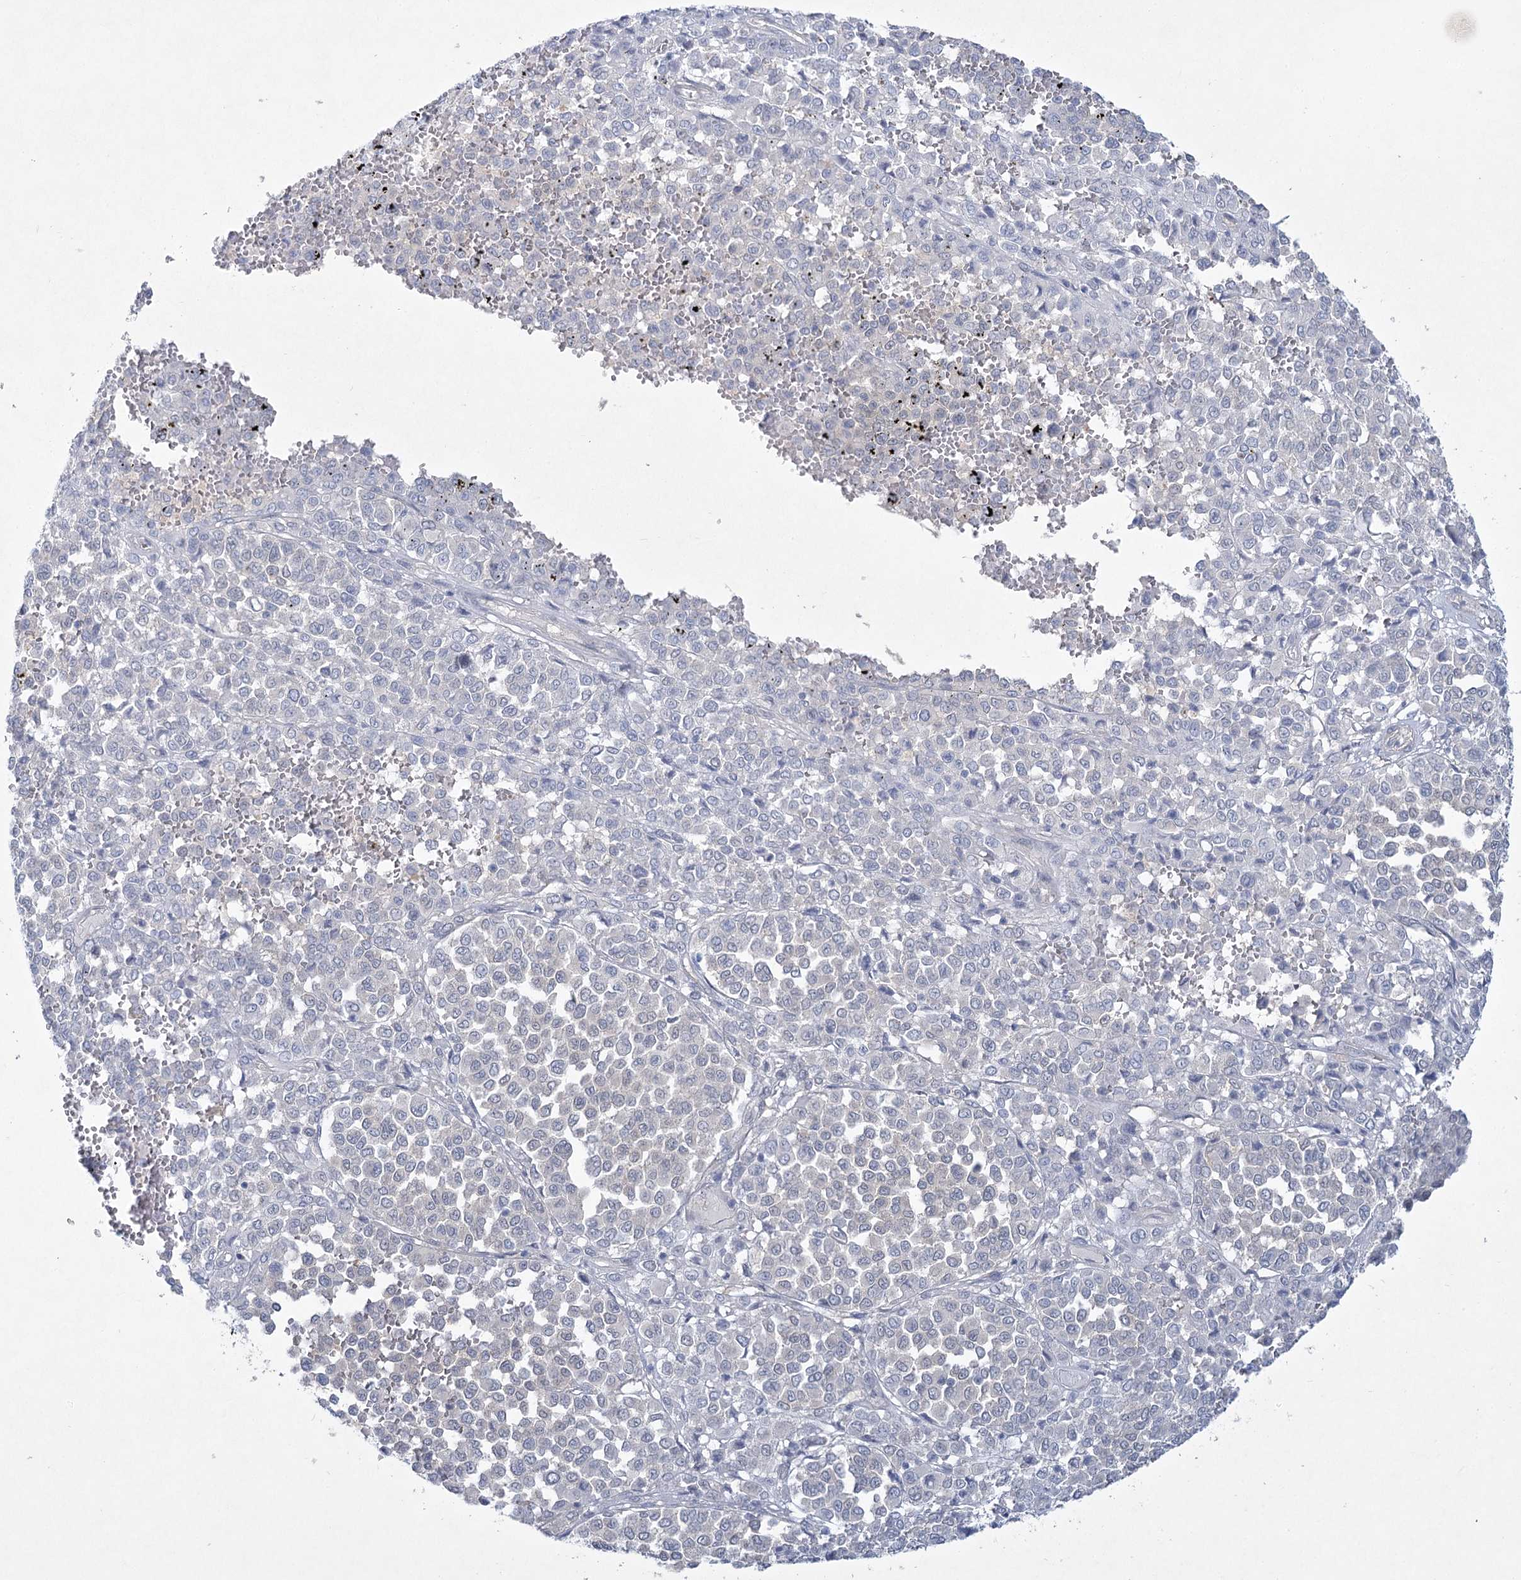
{"staining": {"intensity": "negative", "quantity": "none", "location": "none"}, "tissue": "melanoma", "cell_type": "Tumor cells", "image_type": "cancer", "snomed": [{"axis": "morphology", "description": "Malignant melanoma, Metastatic site"}, {"axis": "topography", "description": "Pancreas"}], "caption": "This micrograph is of malignant melanoma (metastatic site) stained with immunohistochemistry to label a protein in brown with the nuclei are counter-stained blue. There is no positivity in tumor cells.", "gene": "AAMDC", "patient": {"sex": "female", "age": 30}}